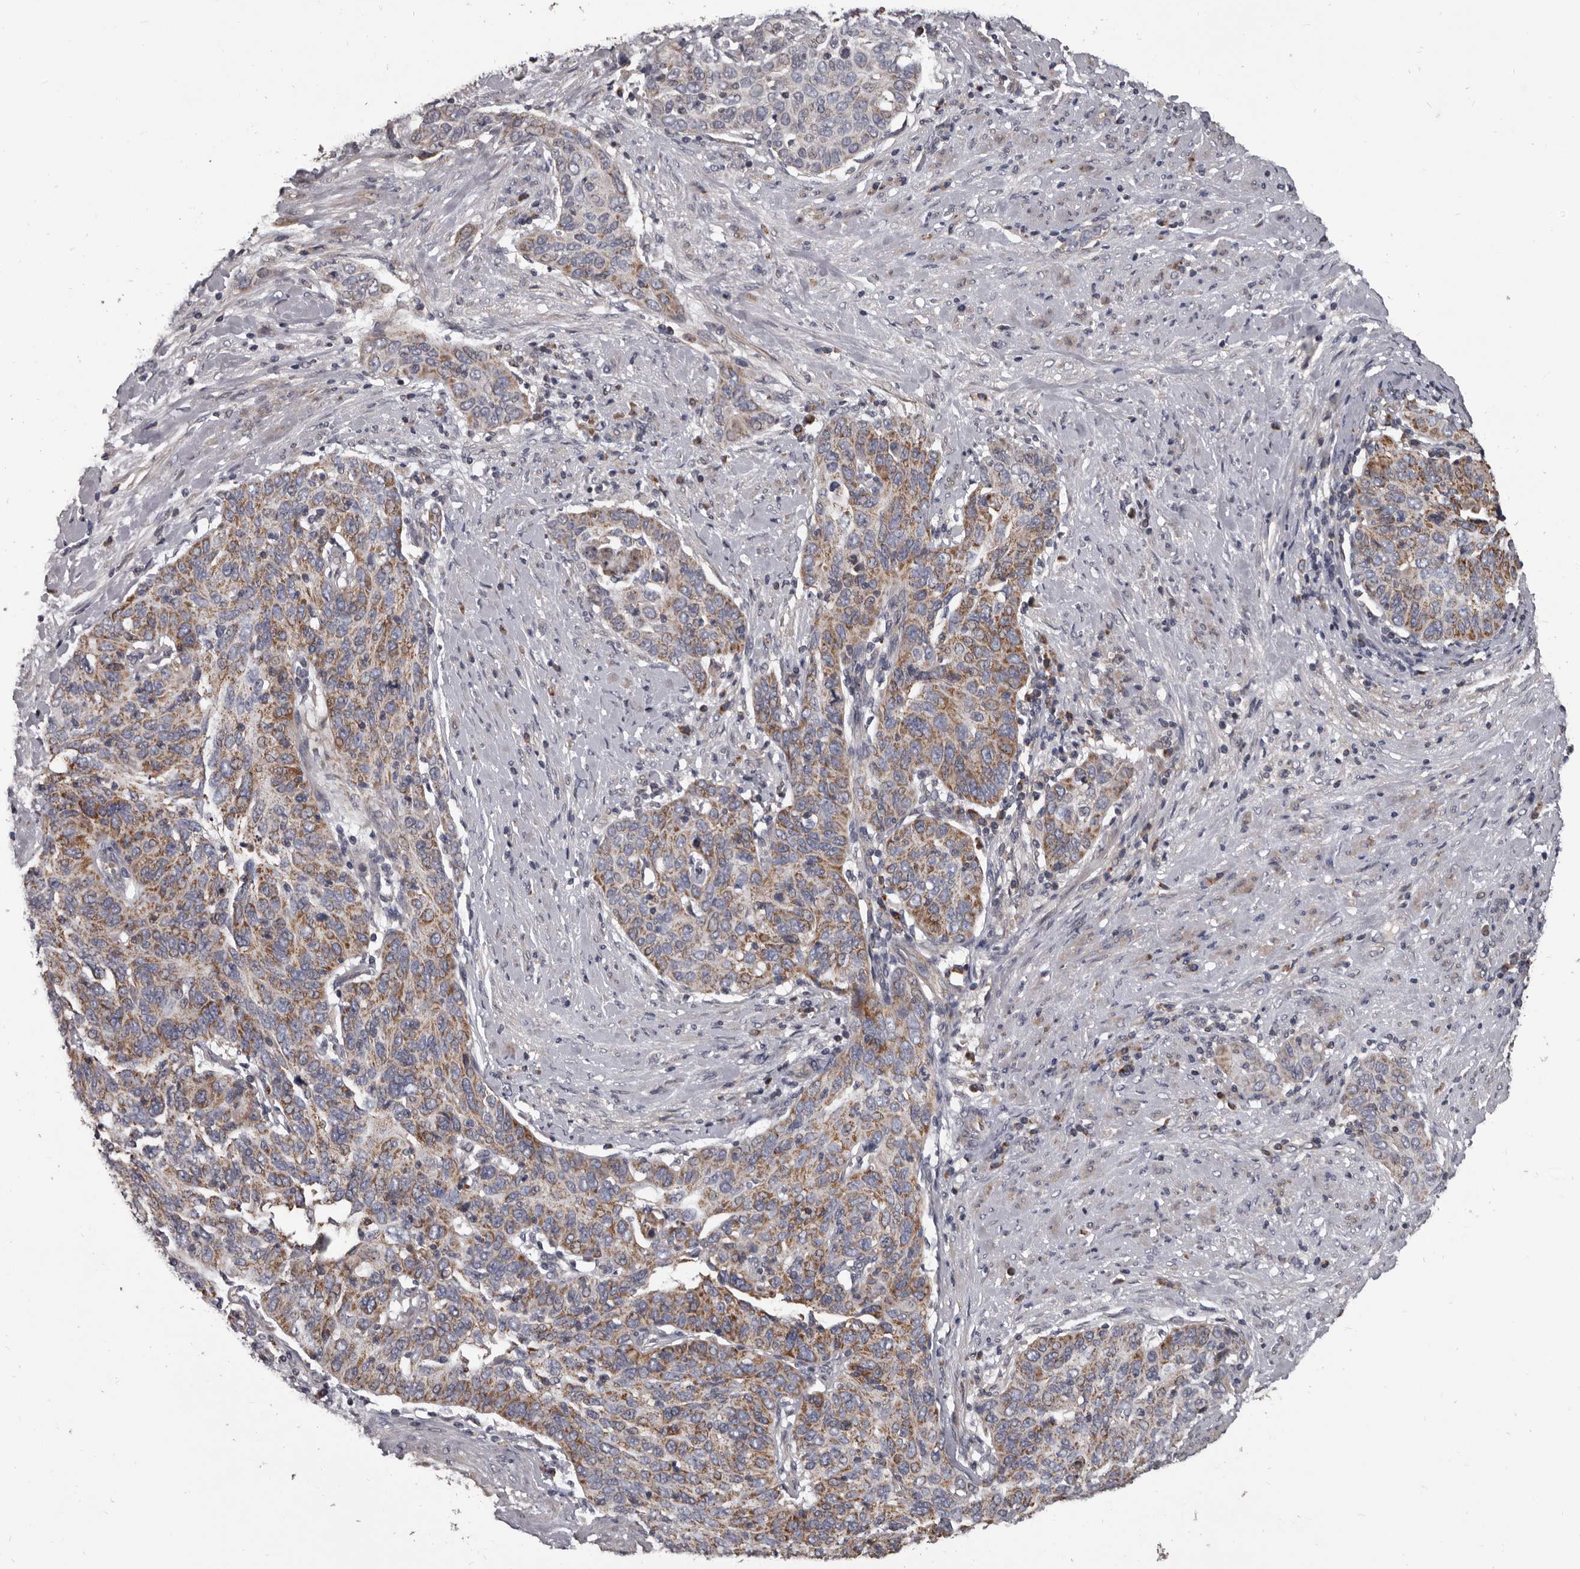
{"staining": {"intensity": "moderate", "quantity": ">75%", "location": "cytoplasmic/membranous"}, "tissue": "cervical cancer", "cell_type": "Tumor cells", "image_type": "cancer", "snomed": [{"axis": "morphology", "description": "Squamous cell carcinoma, NOS"}, {"axis": "topography", "description": "Cervix"}], "caption": "Immunohistochemical staining of human cervical cancer displays medium levels of moderate cytoplasmic/membranous expression in approximately >75% of tumor cells.", "gene": "ALDH5A1", "patient": {"sex": "female", "age": 60}}